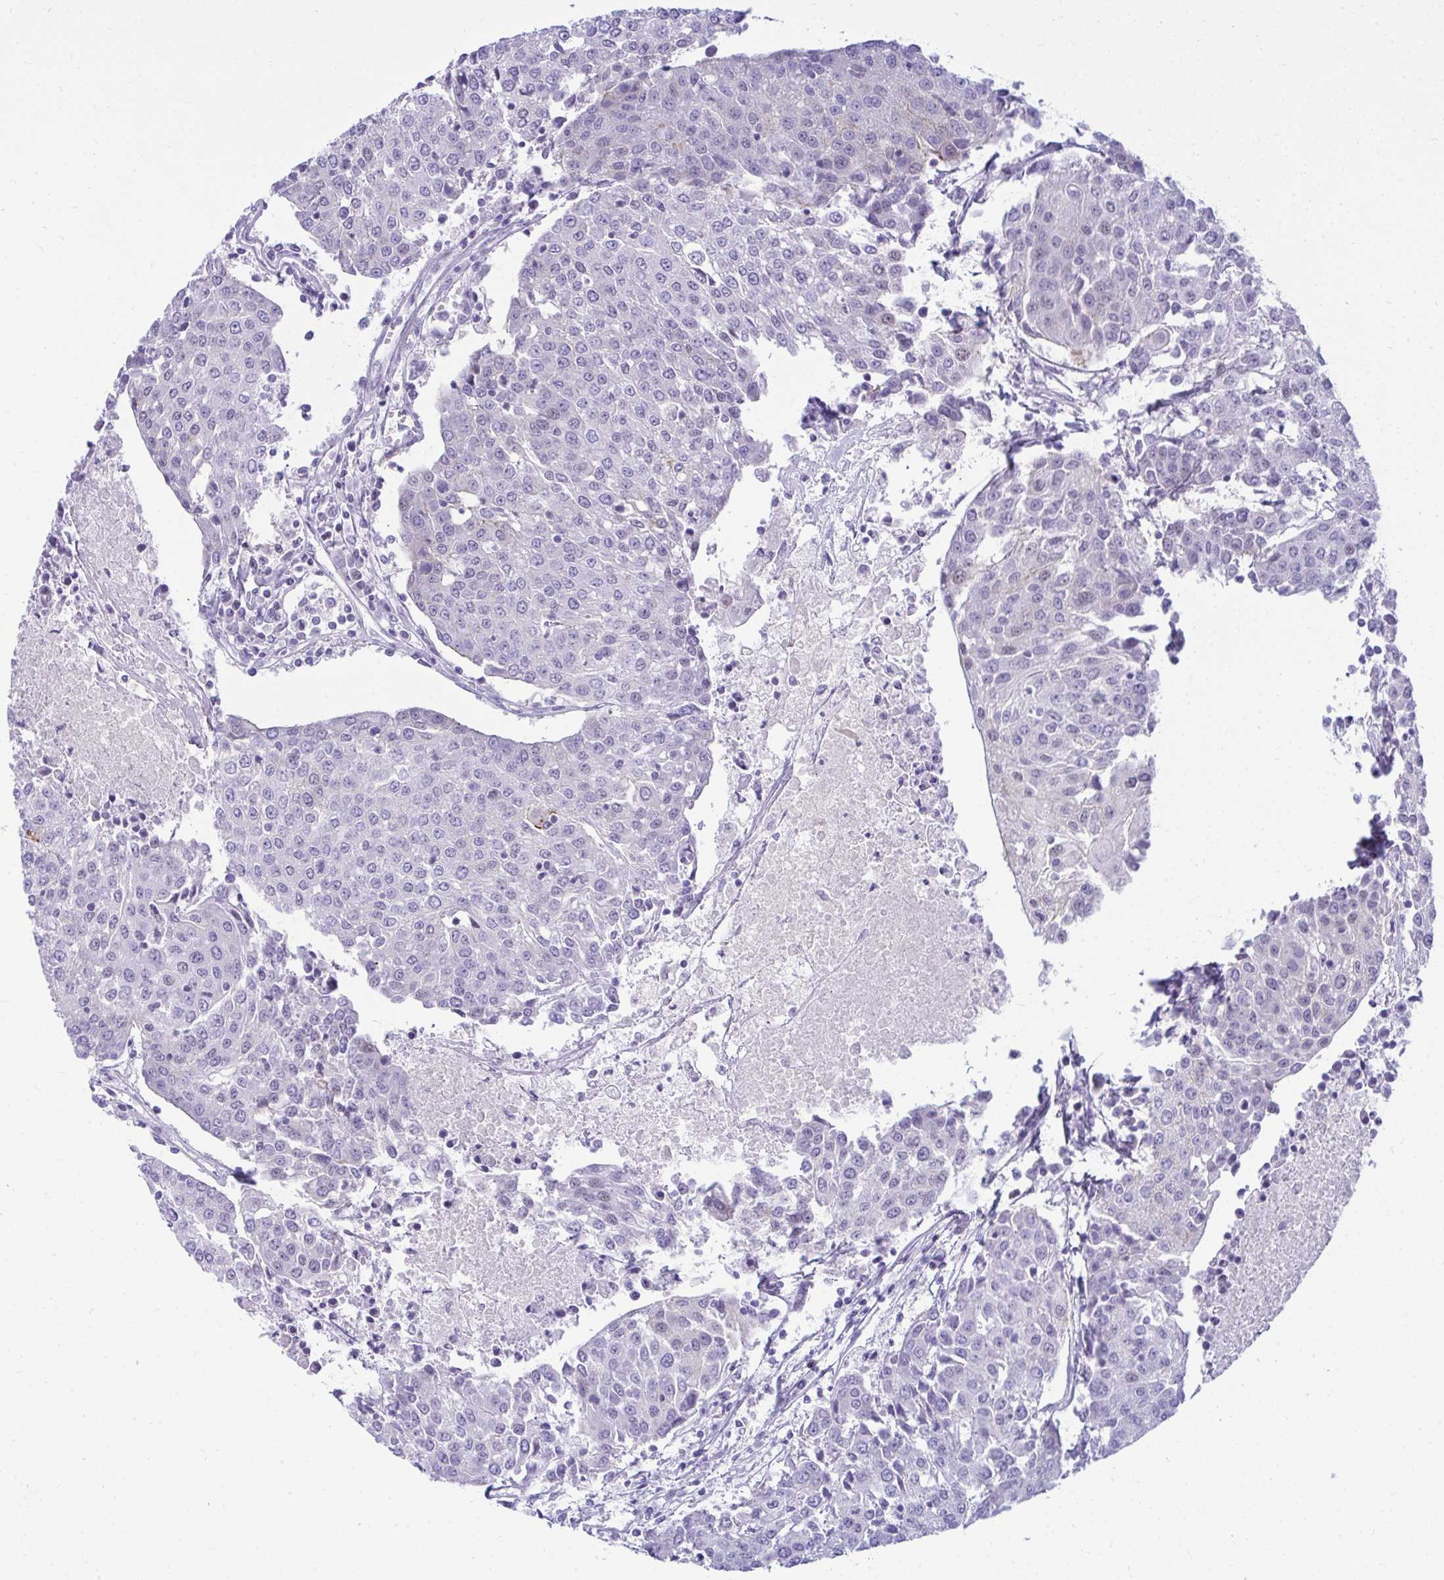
{"staining": {"intensity": "negative", "quantity": "none", "location": "none"}, "tissue": "urothelial cancer", "cell_type": "Tumor cells", "image_type": "cancer", "snomed": [{"axis": "morphology", "description": "Urothelial carcinoma, High grade"}, {"axis": "topography", "description": "Urinary bladder"}], "caption": "Tumor cells are negative for protein expression in human urothelial cancer.", "gene": "OR5F1", "patient": {"sex": "female", "age": 85}}